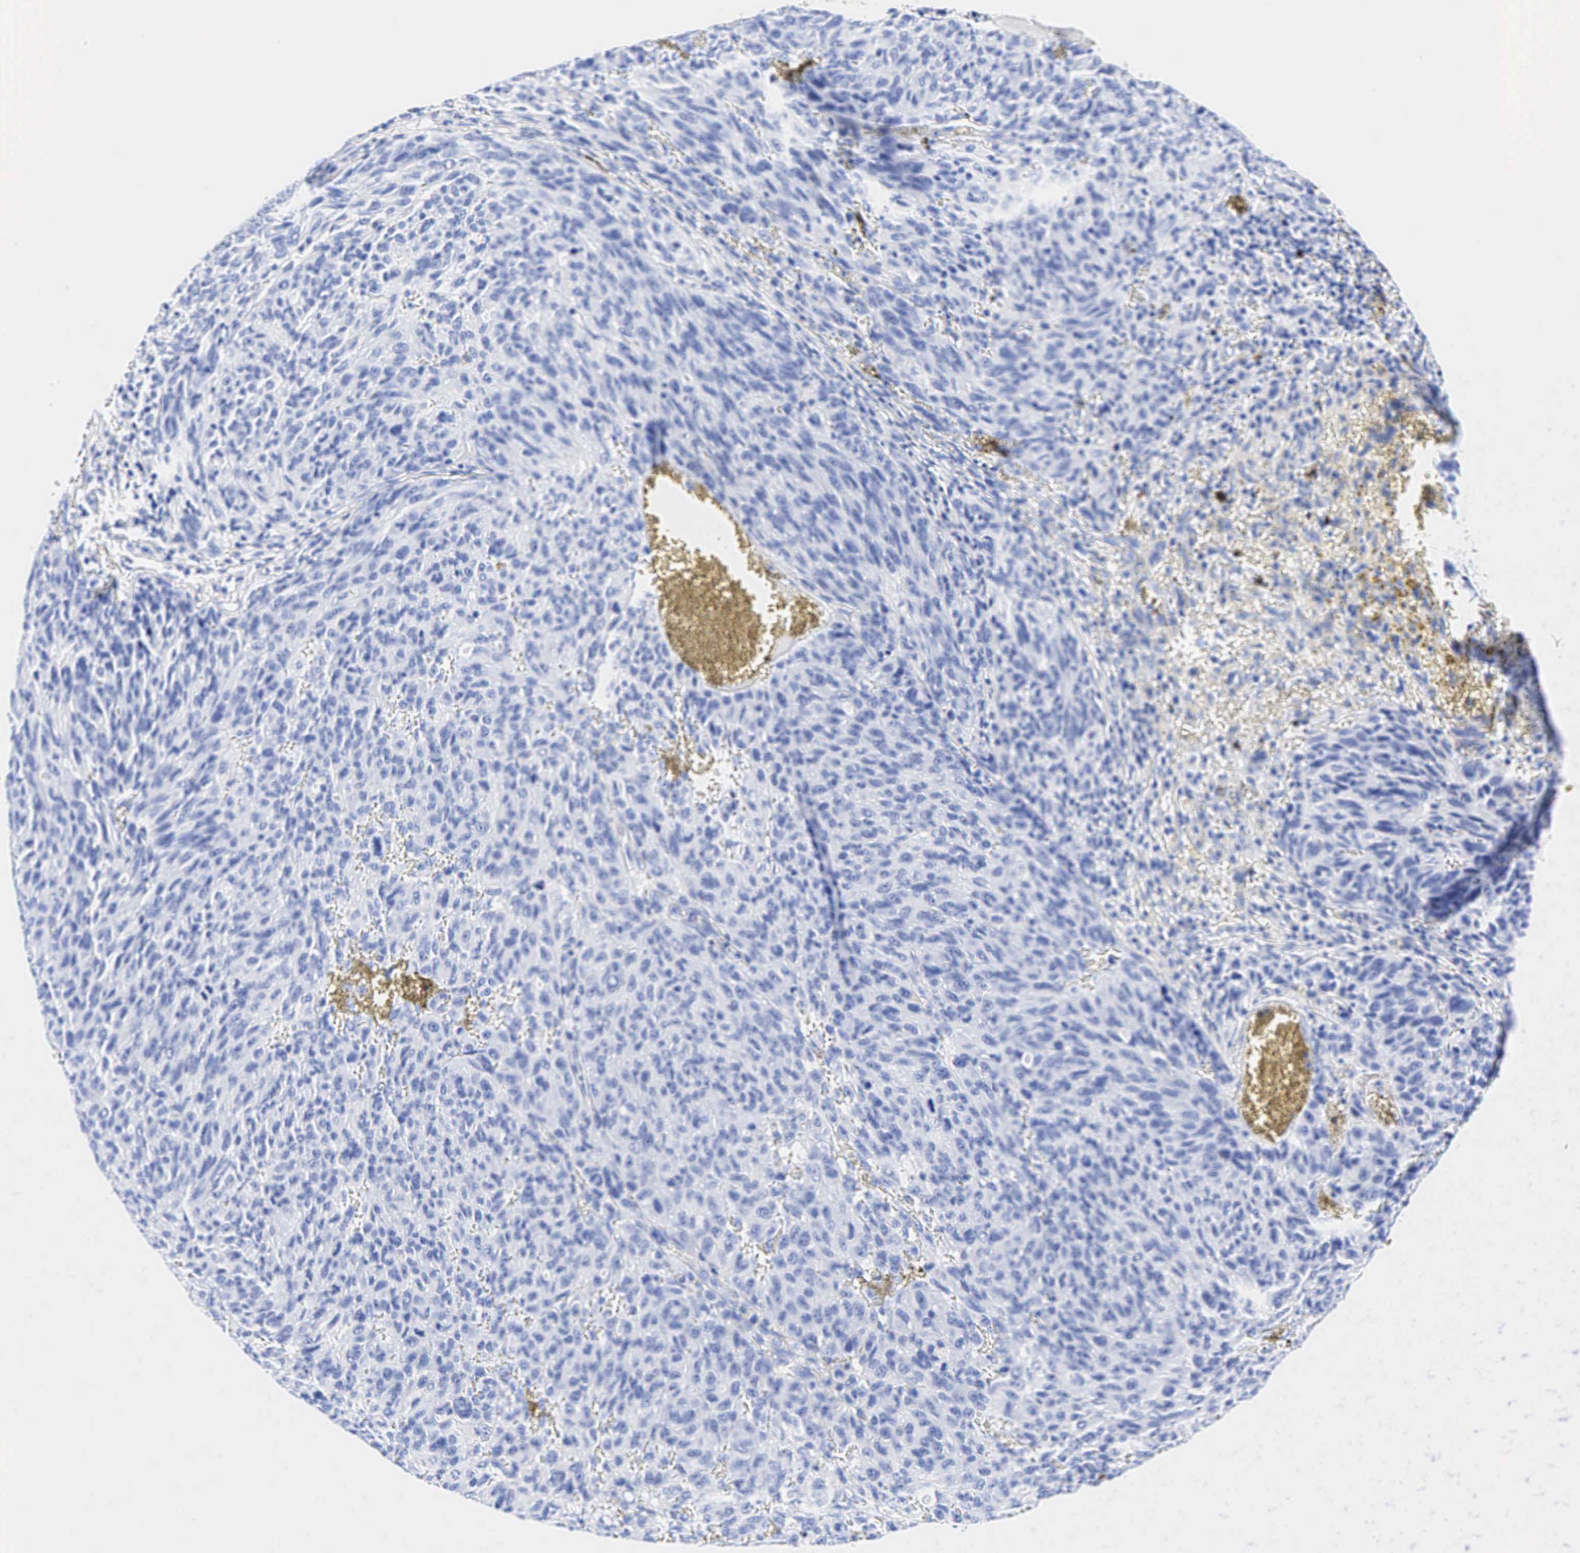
{"staining": {"intensity": "negative", "quantity": "none", "location": "none"}, "tissue": "melanoma", "cell_type": "Tumor cells", "image_type": "cancer", "snomed": [{"axis": "morphology", "description": "Malignant melanoma, NOS"}, {"axis": "topography", "description": "Skin"}], "caption": "High magnification brightfield microscopy of malignant melanoma stained with DAB (3,3'-diaminobenzidine) (brown) and counterstained with hematoxylin (blue): tumor cells show no significant expression. The staining was performed using DAB (3,3'-diaminobenzidine) to visualize the protein expression in brown, while the nuclei were stained in blue with hematoxylin (Magnification: 20x).", "gene": "ESR1", "patient": {"sex": "male", "age": 76}}